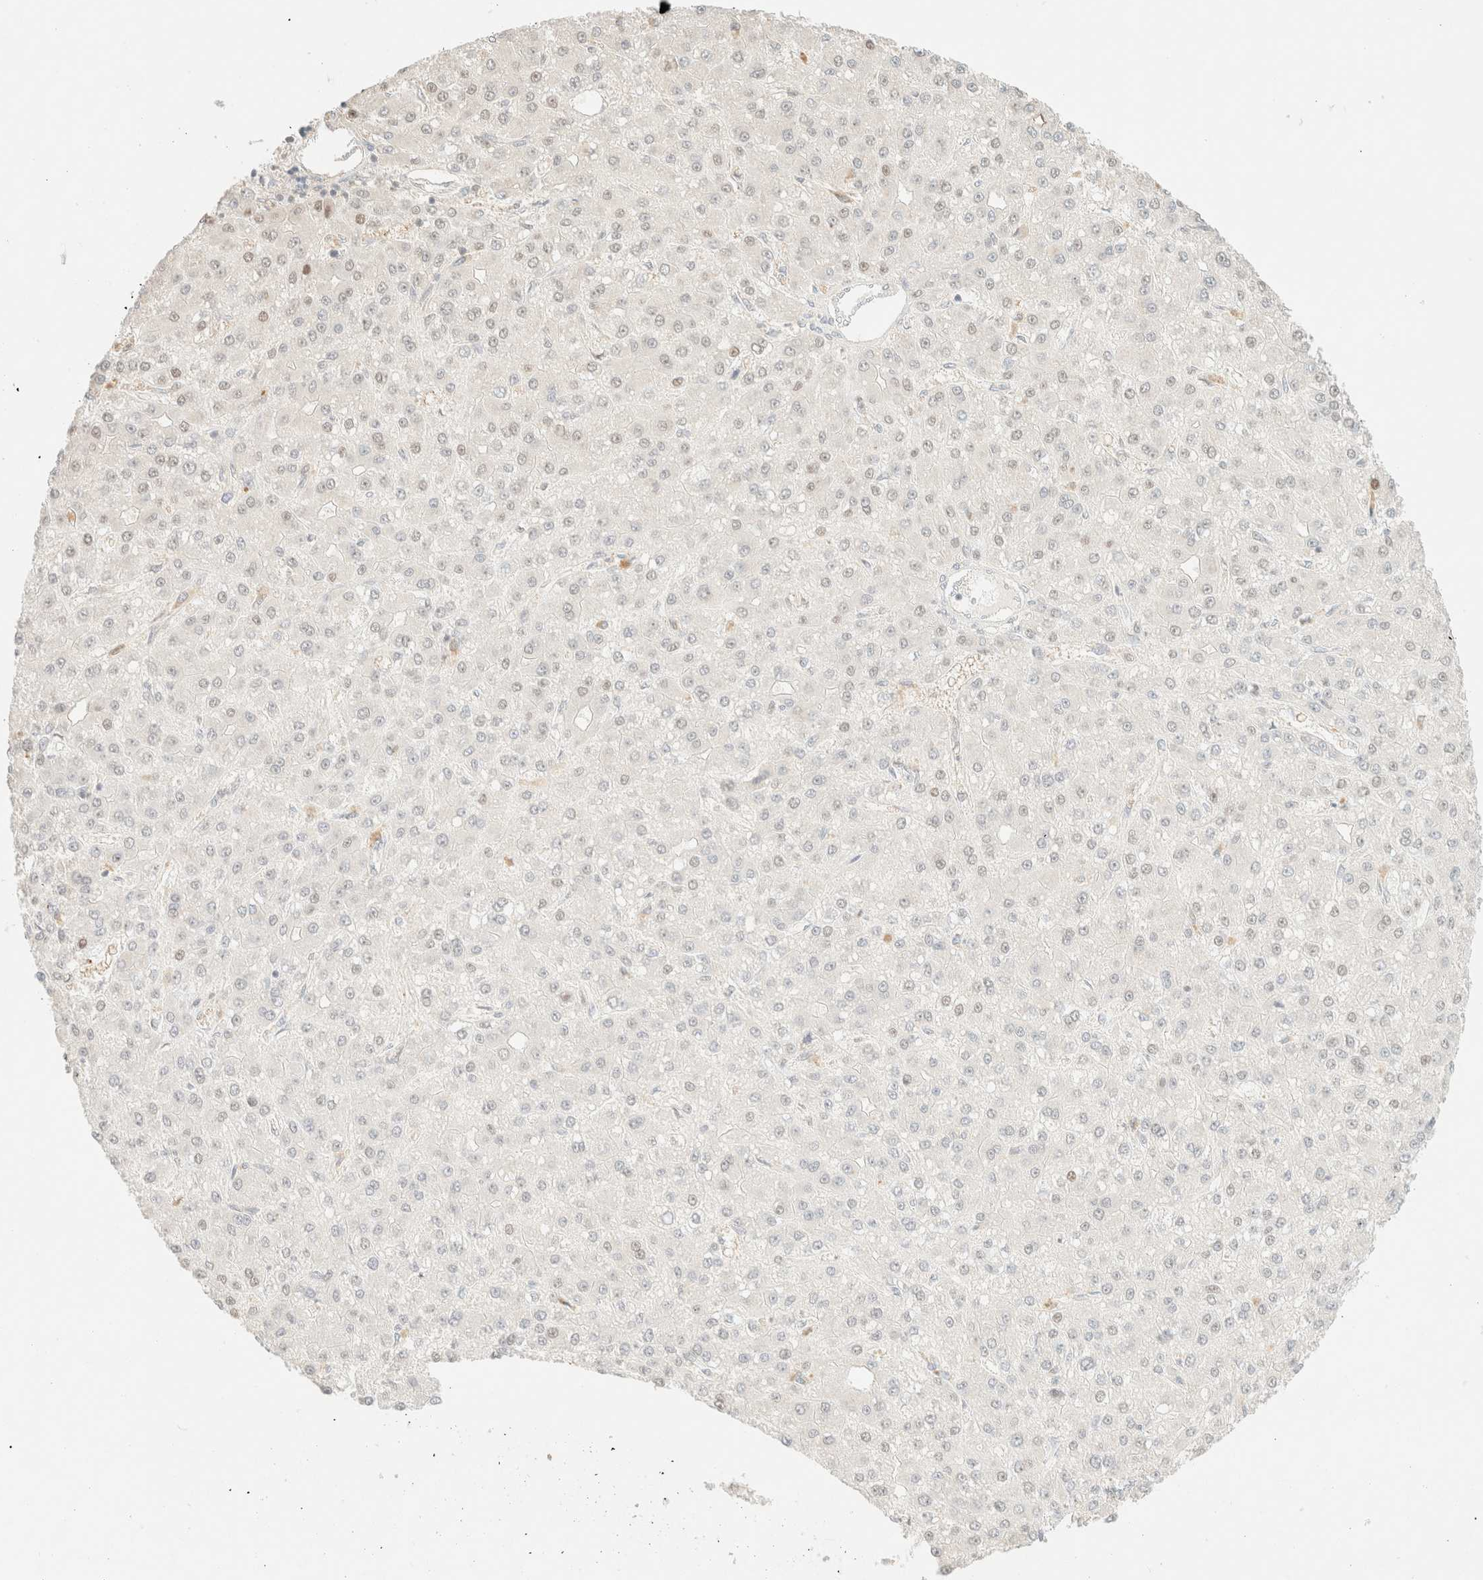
{"staining": {"intensity": "negative", "quantity": "none", "location": "none"}, "tissue": "liver cancer", "cell_type": "Tumor cells", "image_type": "cancer", "snomed": [{"axis": "morphology", "description": "Carcinoma, Hepatocellular, NOS"}, {"axis": "topography", "description": "Liver"}], "caption": "Hepatocellular carcinoma (liver) stained for a protein using immunohistochemistry reveals no positivity tumor cells.", "gene": "TSR1", "patient": {"sex": "male", "age": 67}}